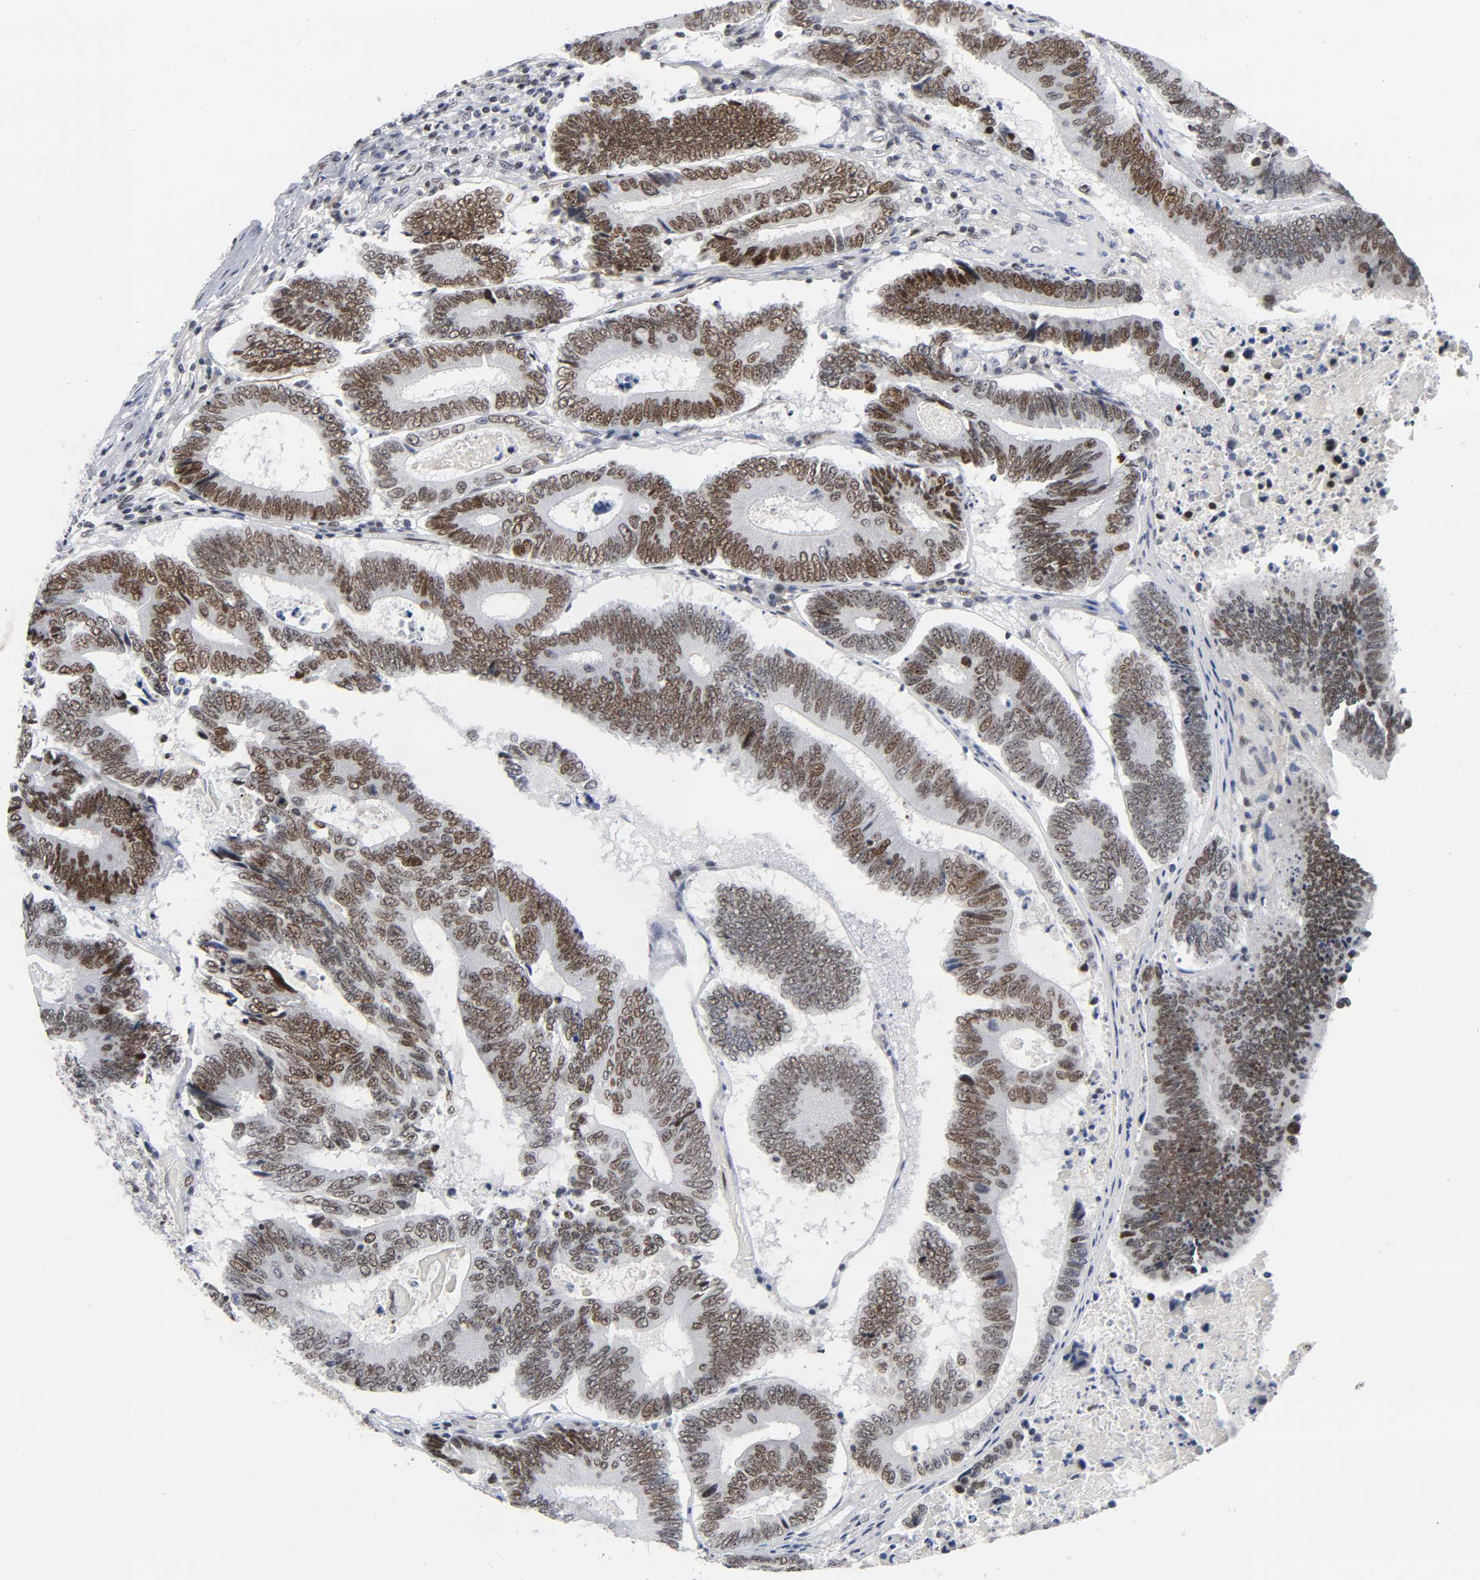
{"staining": {"intensity": "moderate", "quantity": ">75%", "location": "nuclear"}, "tissue": "colorectal cancer", "cell_type": "Tumor cells", "image_type": "cancer", "snomed": [{"axis": "morphology", "description": "Adenocarcinoma, NOS"}, {"axis": "topography", "description": "Colon"}], "caption": "Brown immunohistochemical staining in colorectal adenocarcinoma displays moderate nuclear staining in approximately >75% of tumor cells. (IHC, brightfield microscopy, high magnification).", "gene": "DIDO1", "patient": {"sex": "female", "age": 78}}